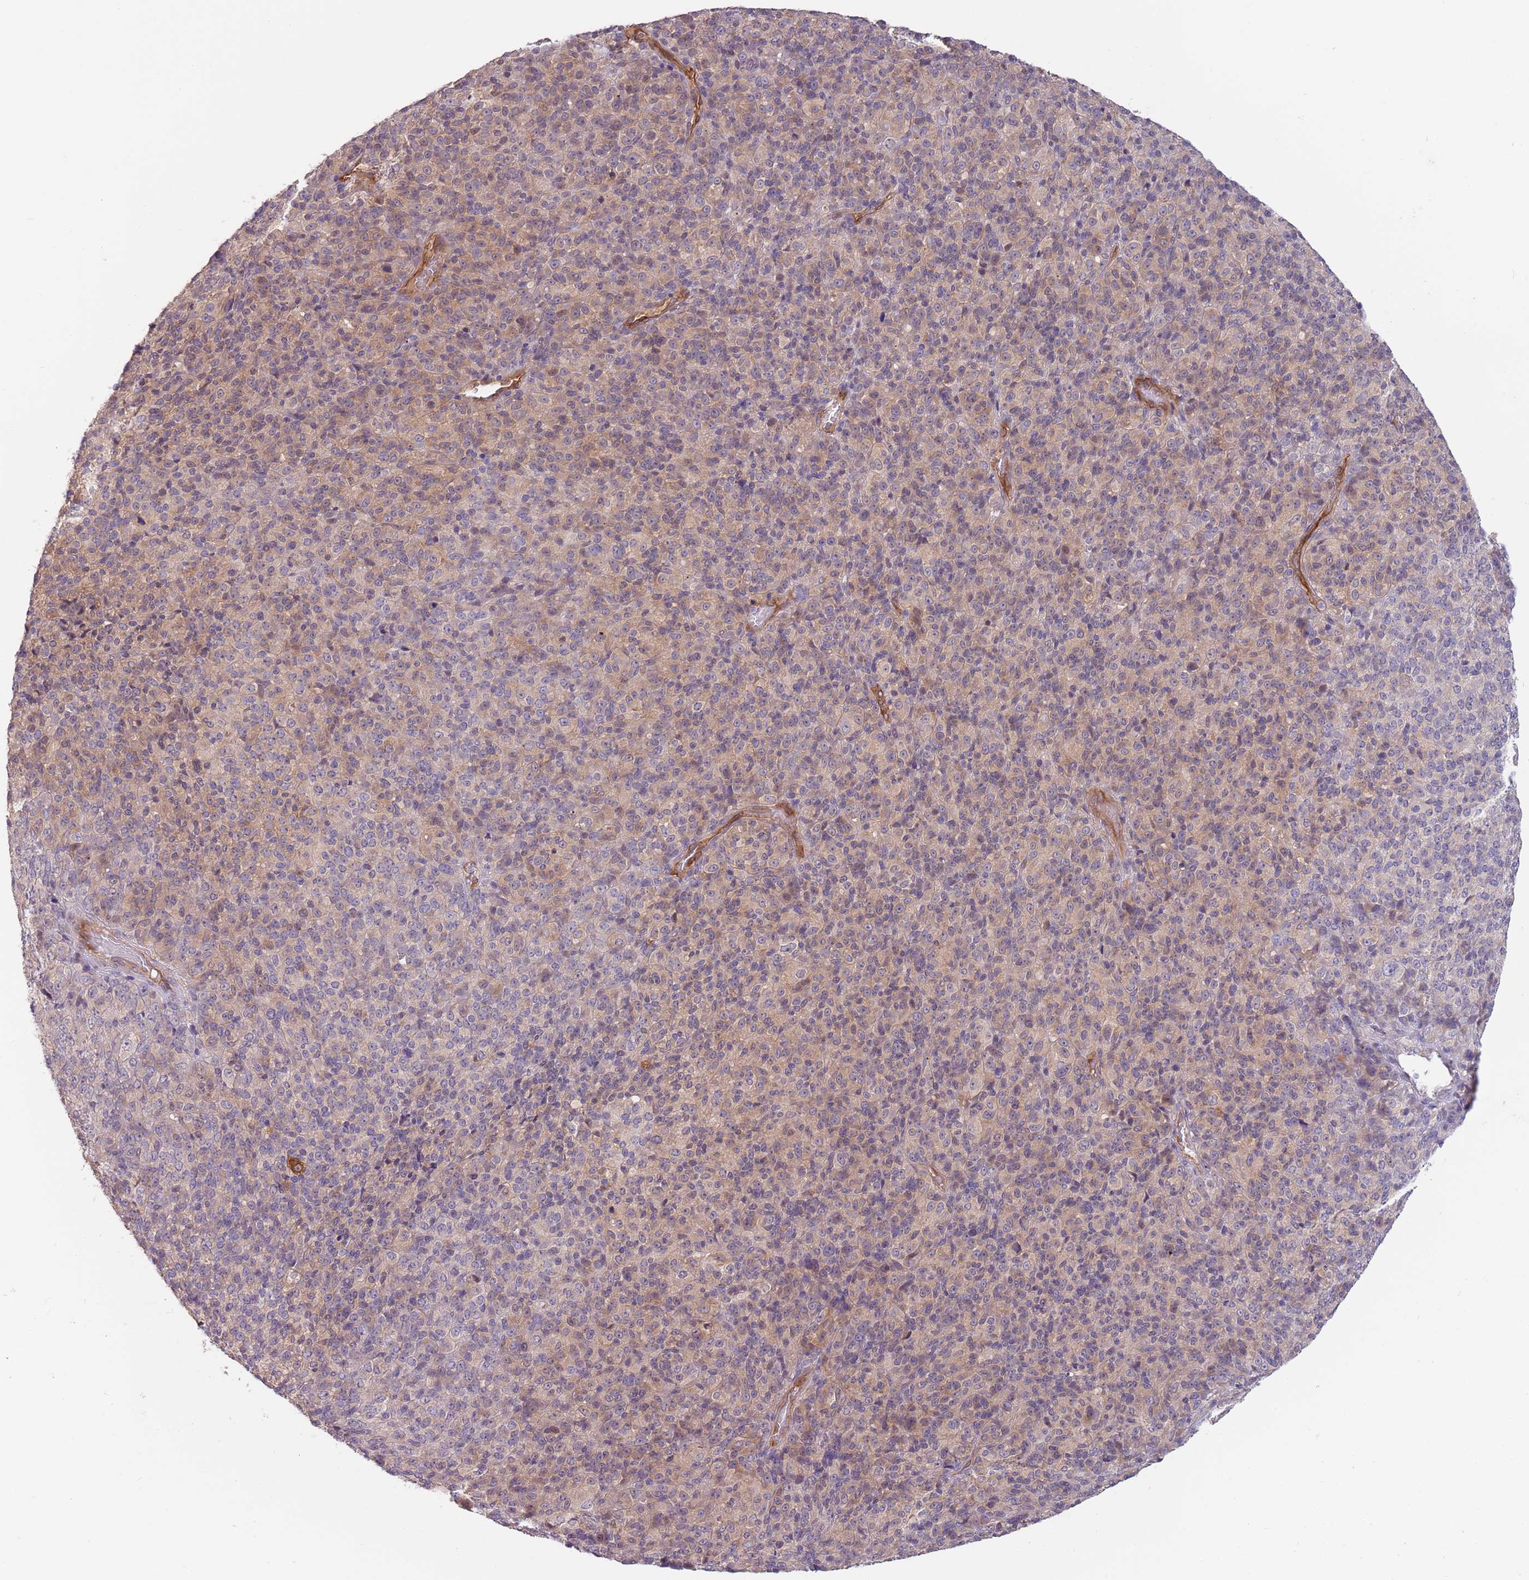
{"staining": {"intensity": "weak", "quantity": "<25%", "location": "cytoplasmic/membranous"}, "tissue": "melanoma", "cell_type": "Tumor cells", "image_type": "cancer", "snomed": [{"axis": "morphology", "description": "Malignant melanoma, Metastatic site"}, {"axis": "topography", "description": "Brain"}], "caption": "This is an immunohistochemistry (IHC) histopathology image of melanoma. There is no expression in tumor cells.", "gene": "SAV1", "patient": {"sex": "female", "age": 56}}